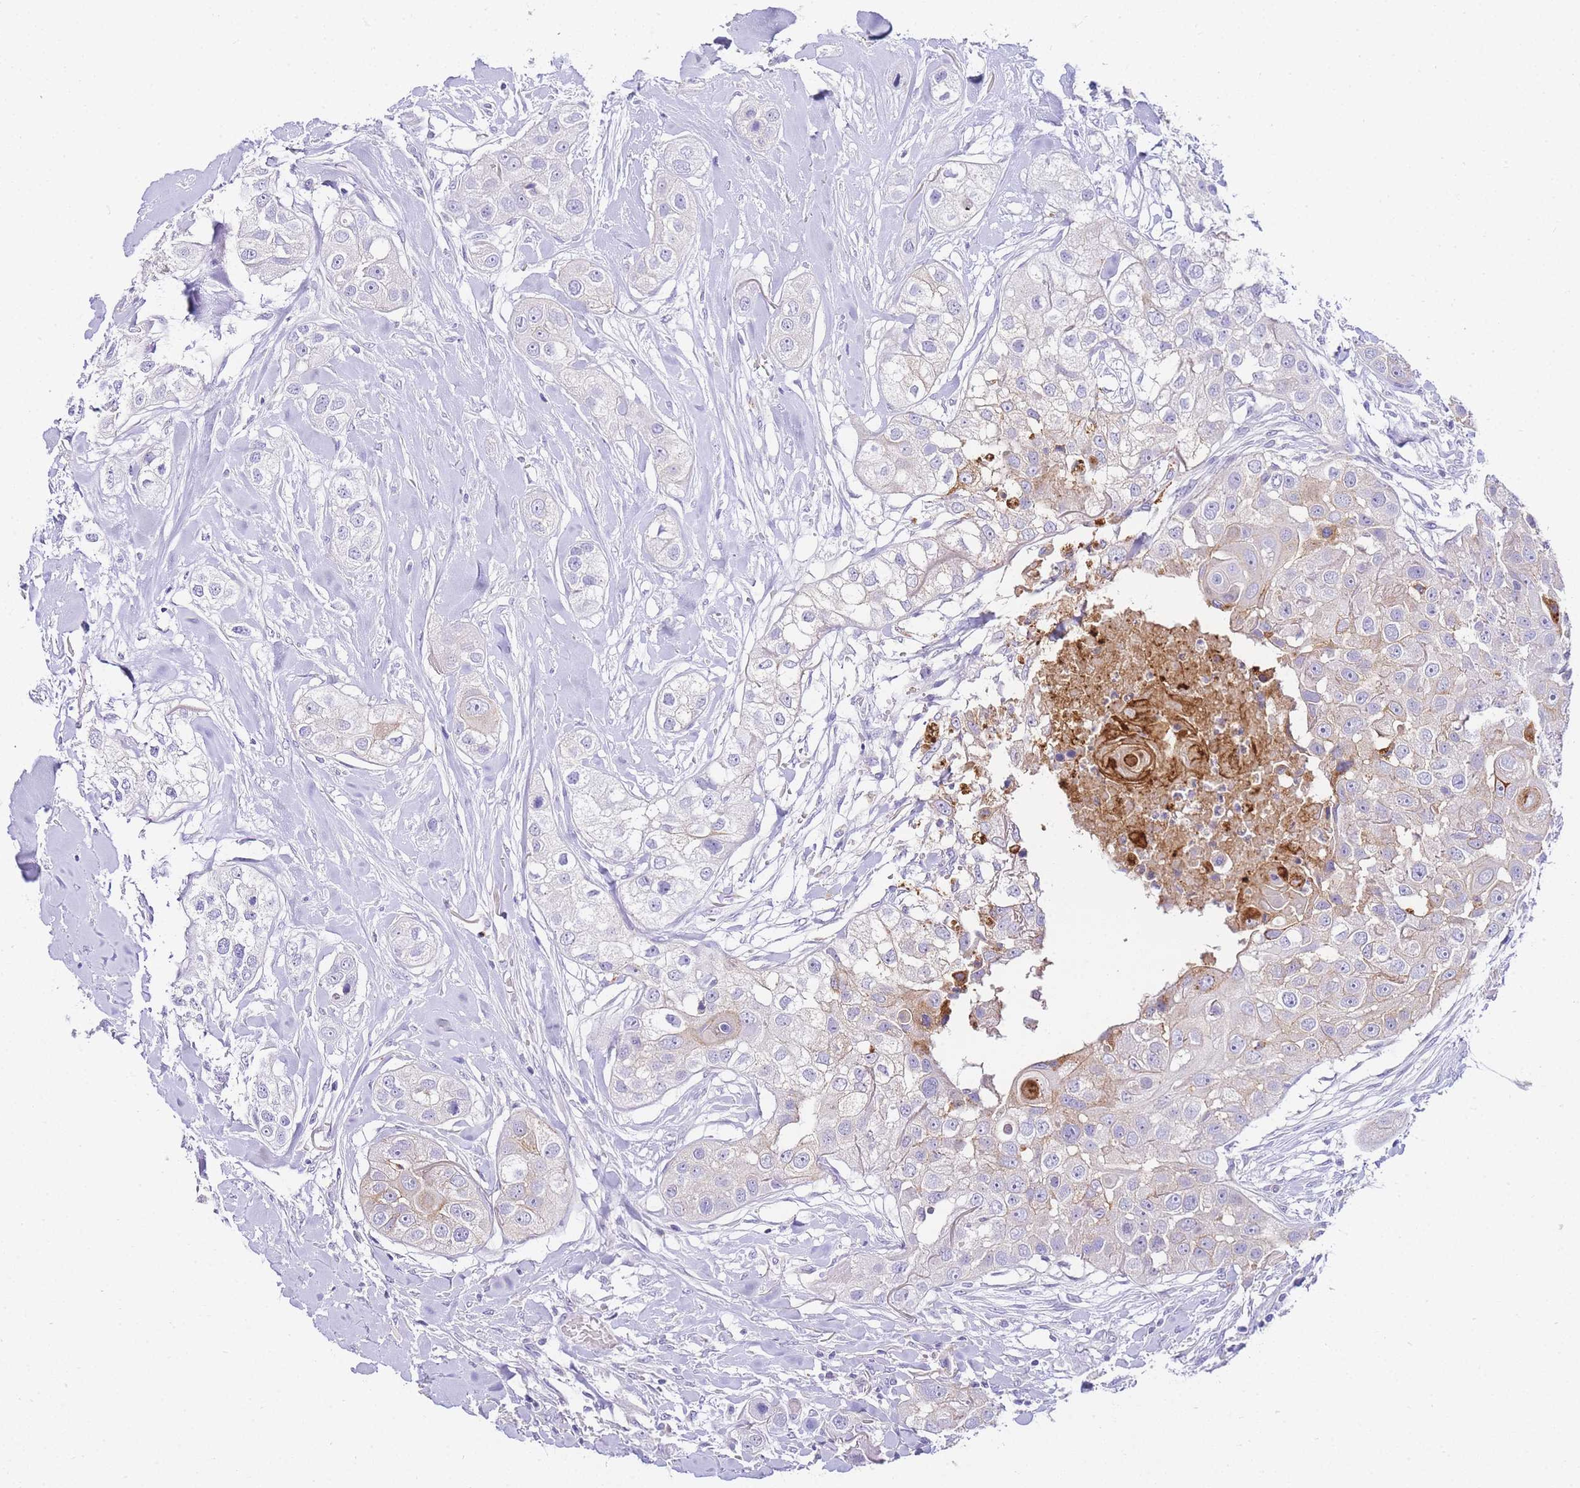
{"staining": {"intensity": "weak", "quantity": "<25%", "location": "cytoplasmic/membranous"}, "tissue": "head and neck cancer", "cell_type": "Tumor cells", "image_type": "cancer", "snomed": [{"axis": "morphology", "description": "Normal tissue, NOS"}, {"axis": "morphology", "description": "Squamous cell carcinoma, NOS"}, {"axis": "topography", "description": "Skeletal muscle"}, {"axis": "topography", "description": "Head-Neck"}], "caption": "High power microscopy photomicrograph of an immunohistochemistry (IHC) micrograph of head and neck cancer (squamous cell carcinoma), revealing no significant positivity in tumor cells.", "gene": "DPP4", "patient": {"sex": "male", "age": 51}}